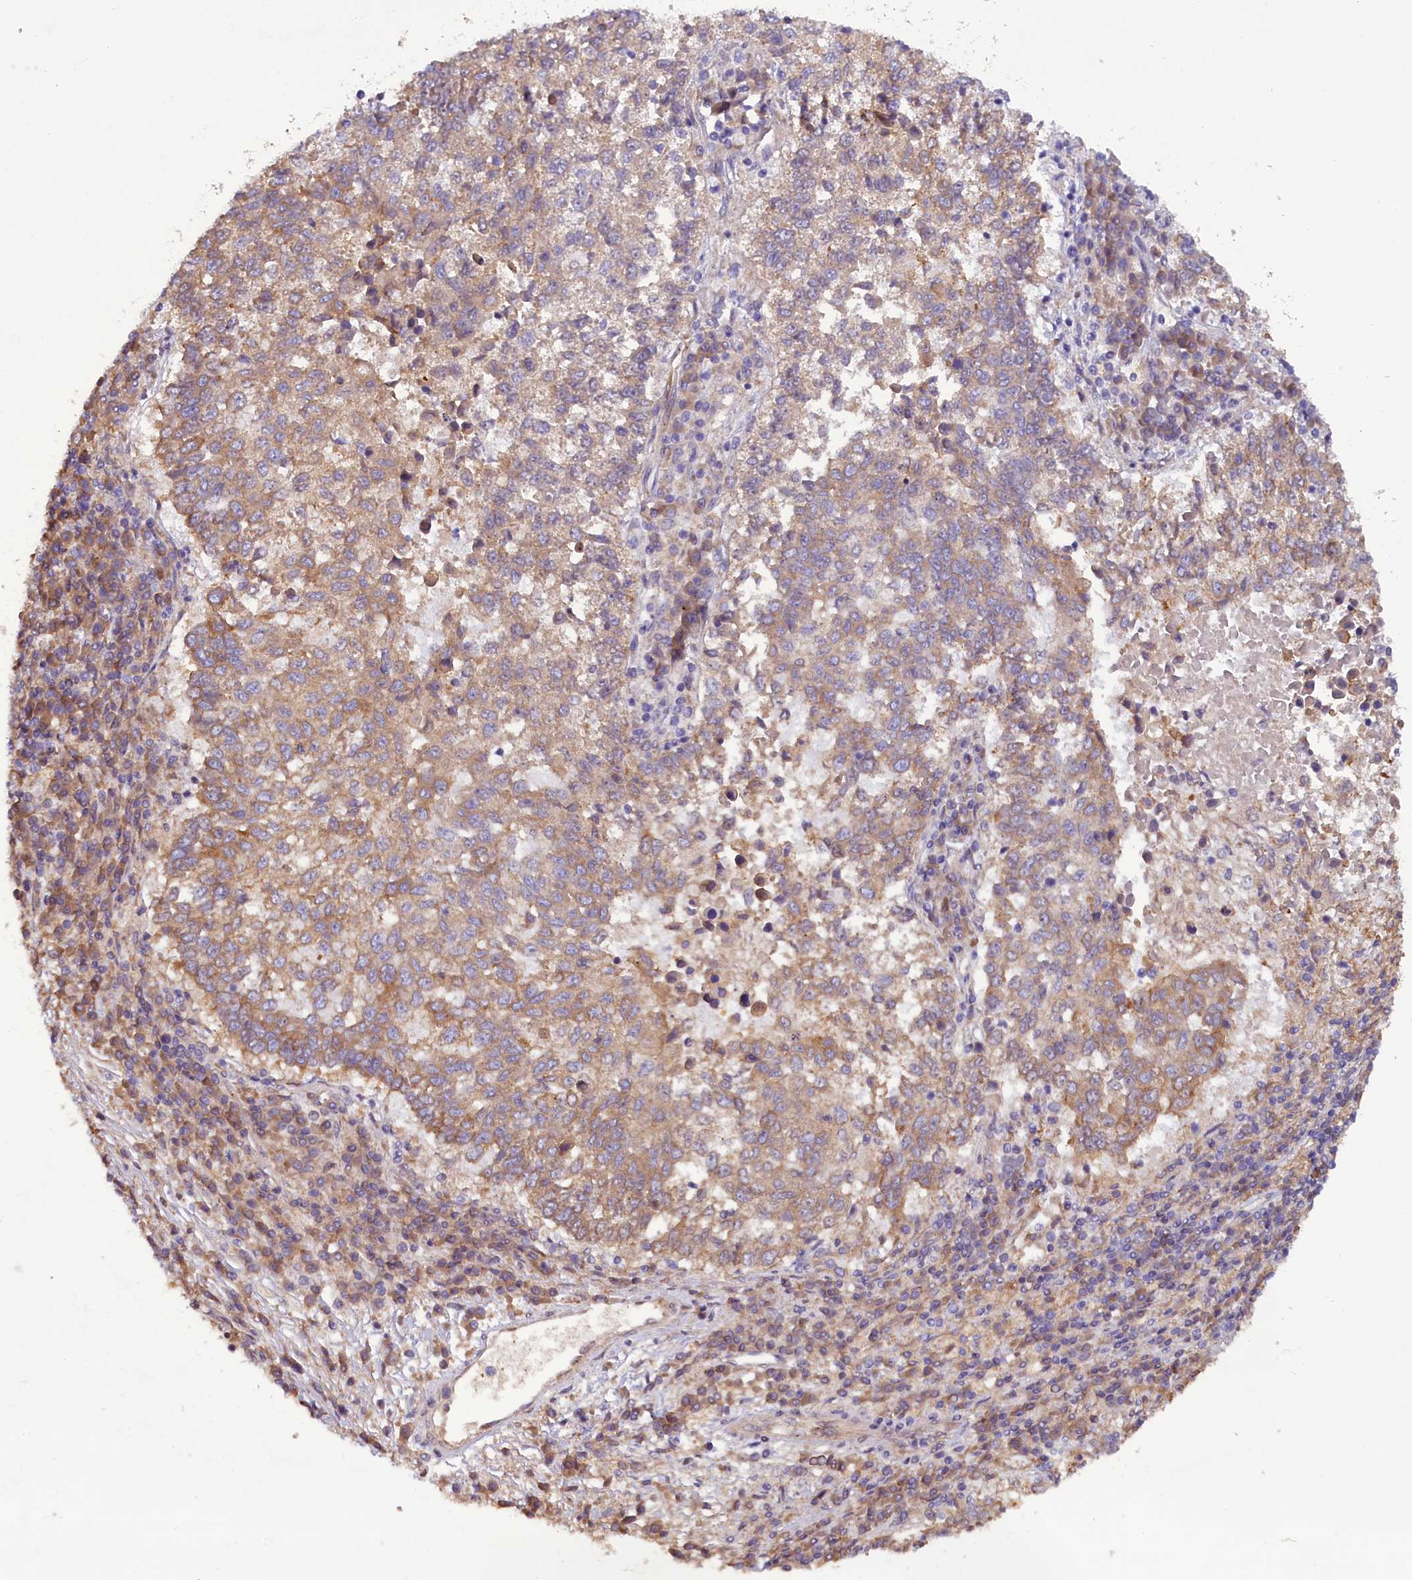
{"staining": {"intensity": "moderate", "quantity": ">75%", "location": "cytoplasmic/membranous"}, "tissue": "lung cancer", "cell_type": "Tumor cells", "image_type": "cancer", "snomed": [{"axis": "morphology", "description": "Squamous cell carcinoma, NOS"}, {"axis": "topography", "description": "Lung"}], "caption": "An image showing moderate cytoplasmic/membranous staining in approximately >75% of tumor cells in lung squamous cell carcinoma, as visualized by brown immunohistochemical staining.", "gene": "CCDC9B", "patient": {"sex": "male", "age": 73}}